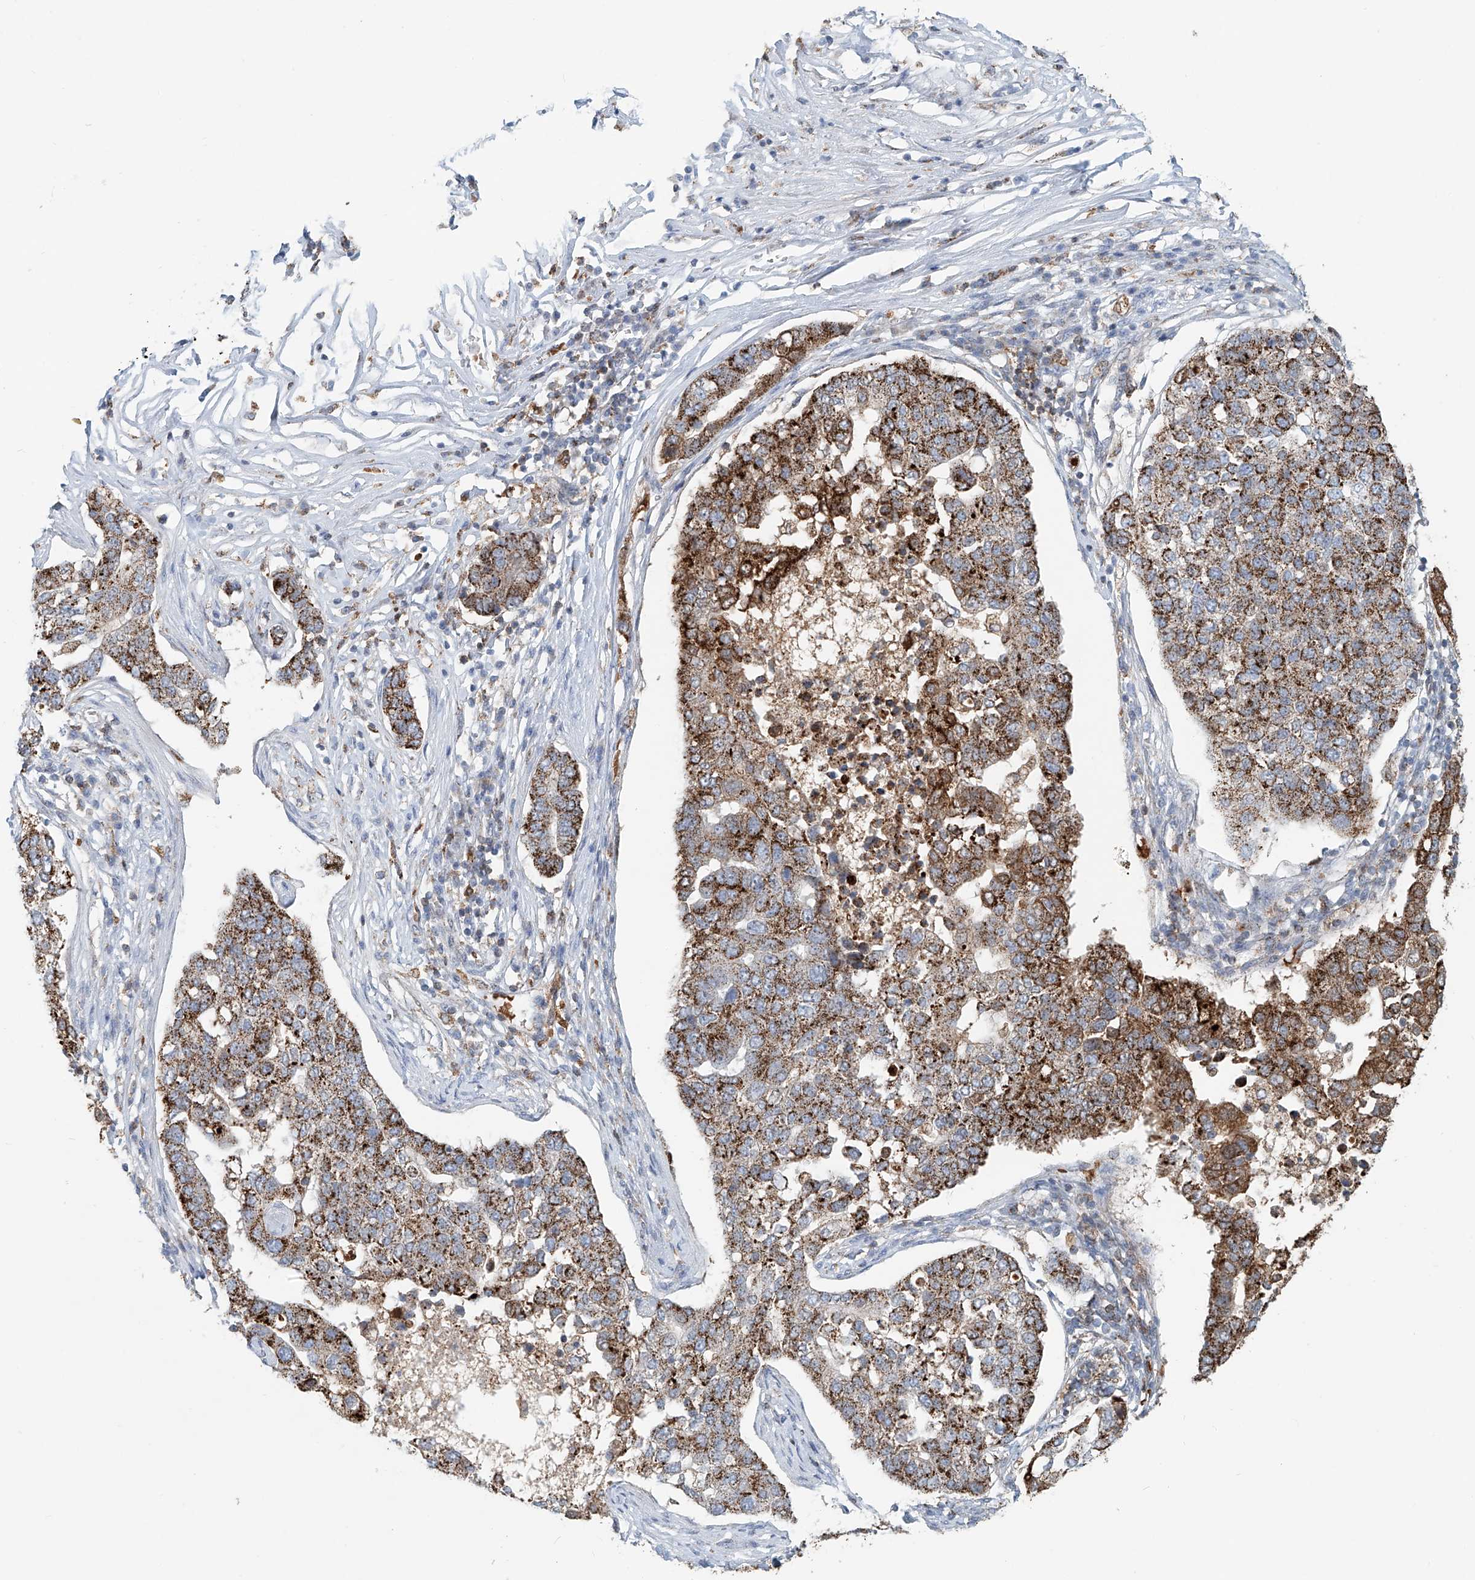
{"staining": {"intensity": "strong", "quantity": ">75%", "location": "cytoplasmic/membranous"}, "tissue": "pancreatic cancer", "cell_type": "Tumor cells", "image_type": "cancer", "snomed": [{"axis": "morphology", "description": "Adenocarcinoma, NOS"}, {"axis": "topography", "description": "Pancreas"}], "caption": "A histopathology image showing strong cytoplasmic/membranous staining in approximately >75% of tumor cells in pancreatic adenocarcinoma, as visualized by brown immunohistochemical staining.", "gene": "PTPRA", "patient": {"sex": "female", "age": 61}}